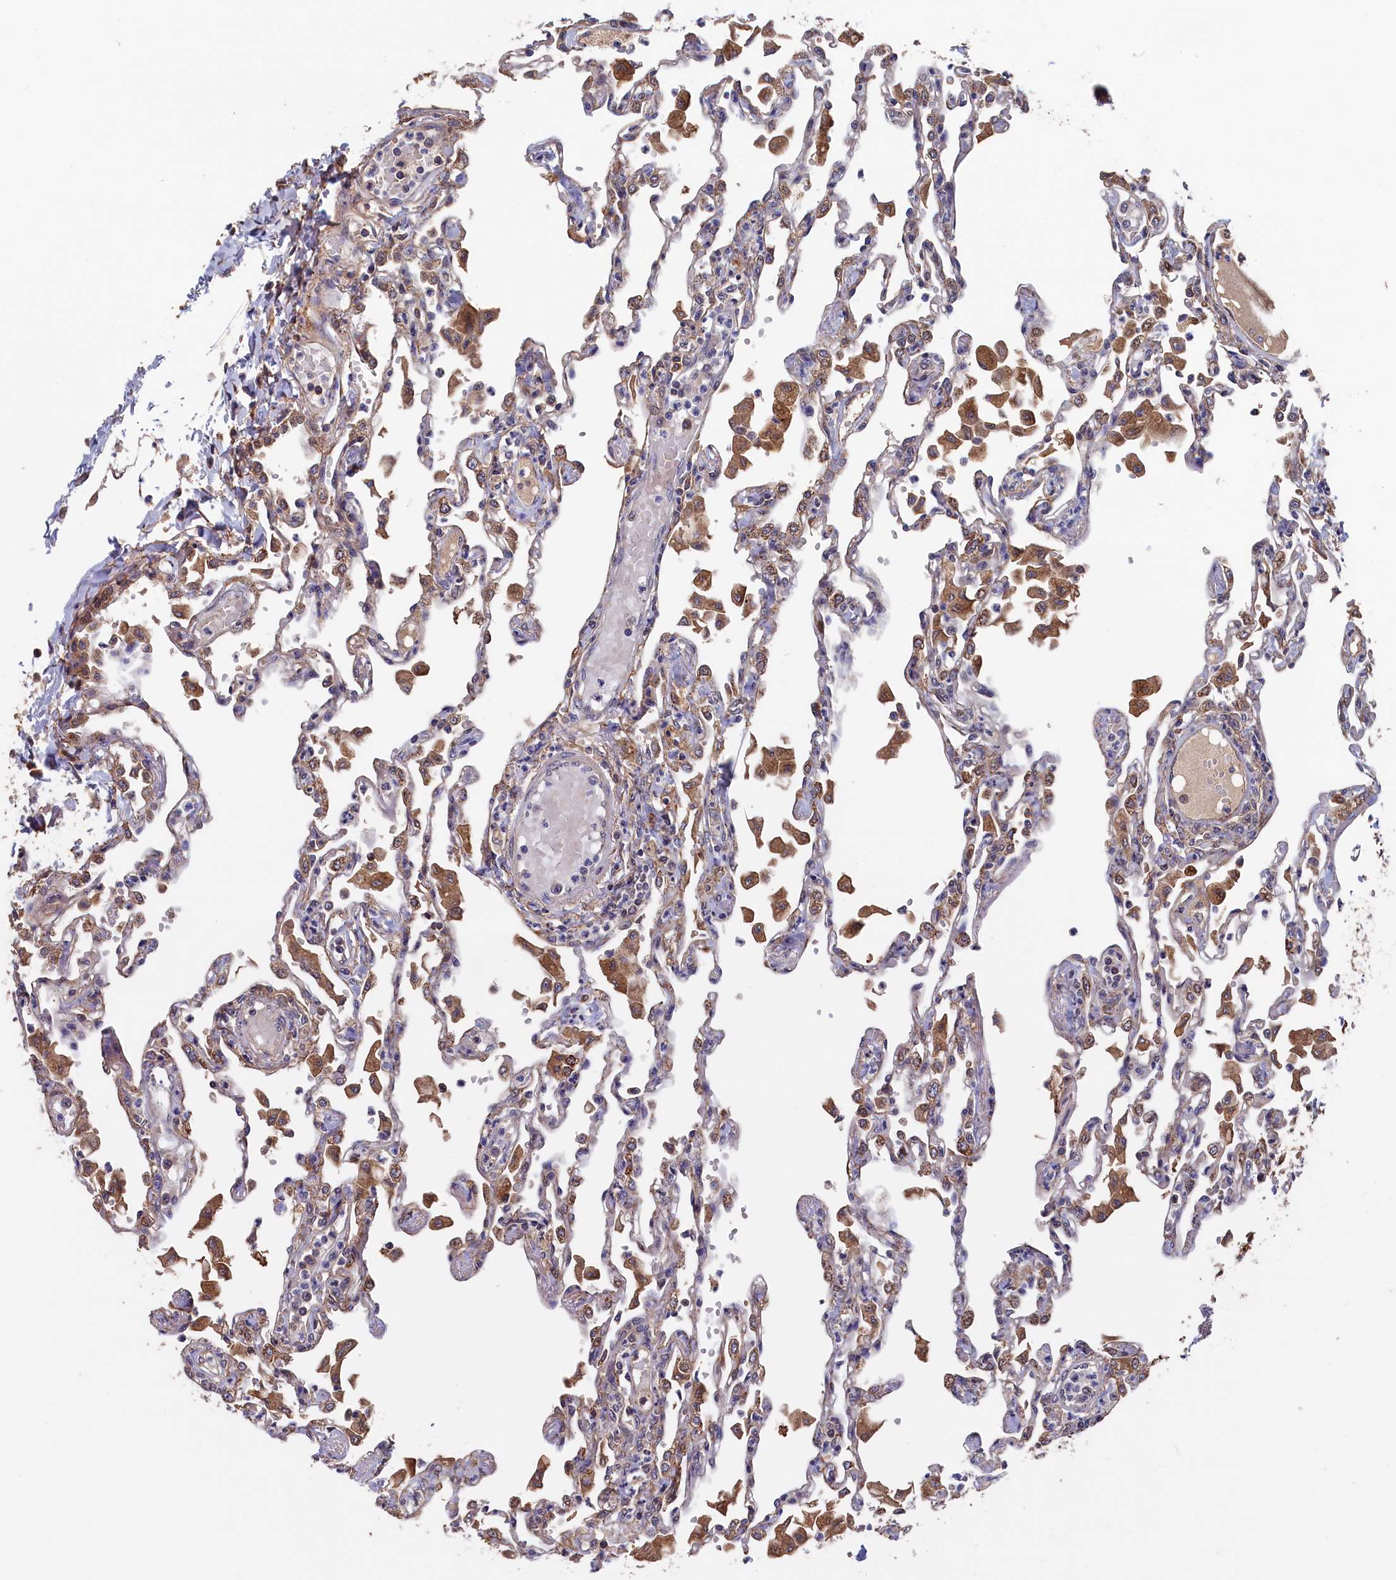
{"staining": {"intensity": "moderate", "quantity": "<25%", "location": "cytoplasmic/membranous"}, "tissue": "lung", "cell_type": "Alveolar cells", "image_type": "normal", "snomed": [{"axis": "morphology", "description": "Normal tissue, NOS"}, {"axis": "topography", "description": "Bronchus"}, {"axis": "topography", "description": "Lung"}], "caption": "This image displays immunohistochemistry staining of normal lung, with low moderate cytoplasmic/membranous staining in approximately <25% of alveolar cells.", "gene": "SLC12A4", "patient": {"sex": "female", "age": 49}}